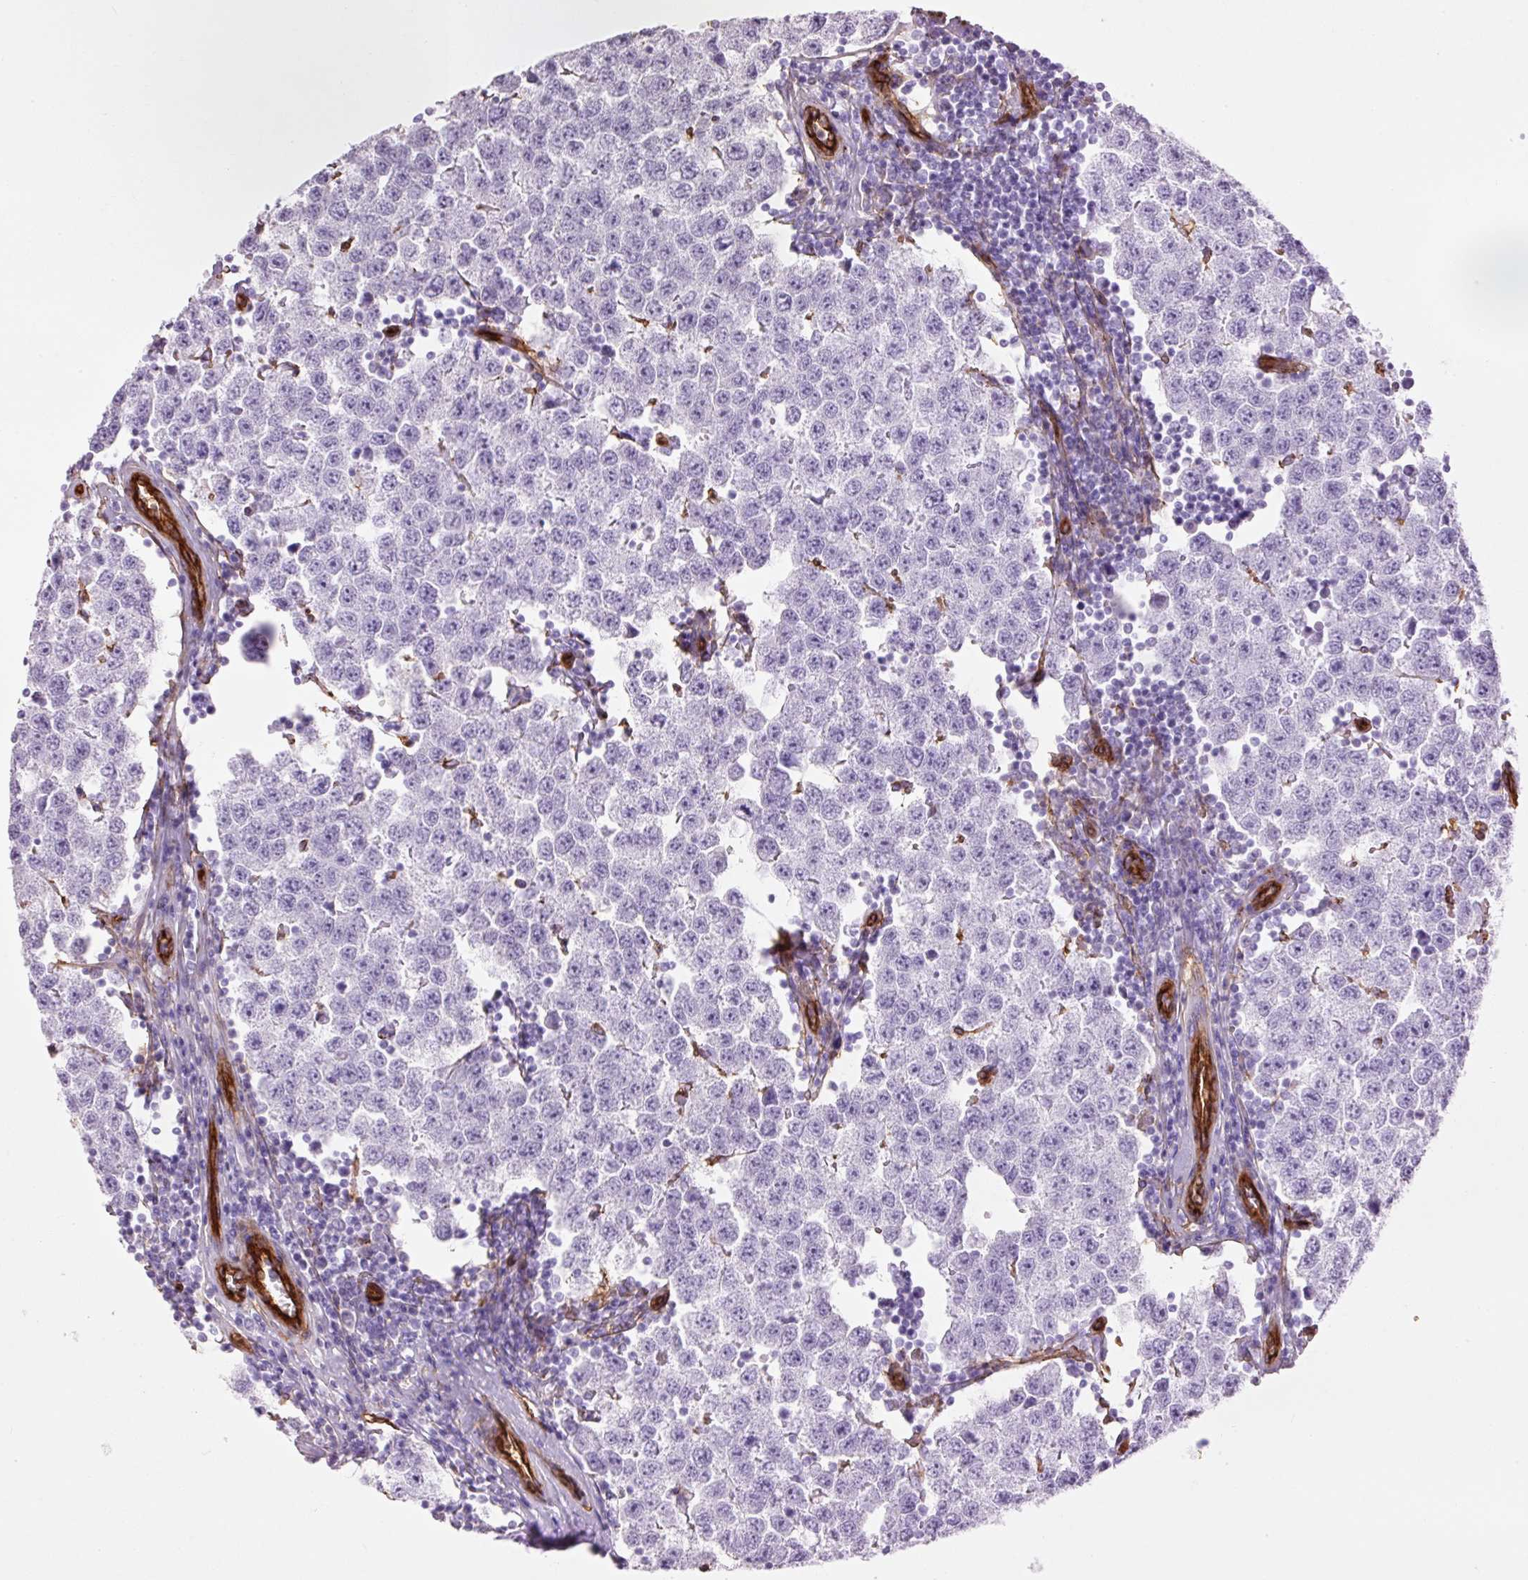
{"staining": {"intensity": "negative", "quantity": "none", "location": "none"}, "tissue": "testis cancer", "cell_type": "Tumor cells", "image_type": "cancer", "snomed": [{"axis": "morphology", "description": "Seminoma, NOS"}, {"axis": "topography", "description": "Testis"}], "caption": "High magnification brightfield microscopy of testis cancer stained with DAB (brown) and counterstained with hematoxylin (blue): tumor cells show no significant staining.", "gene": "CAV1", "patient": {"sex": "male", "age": 34}}